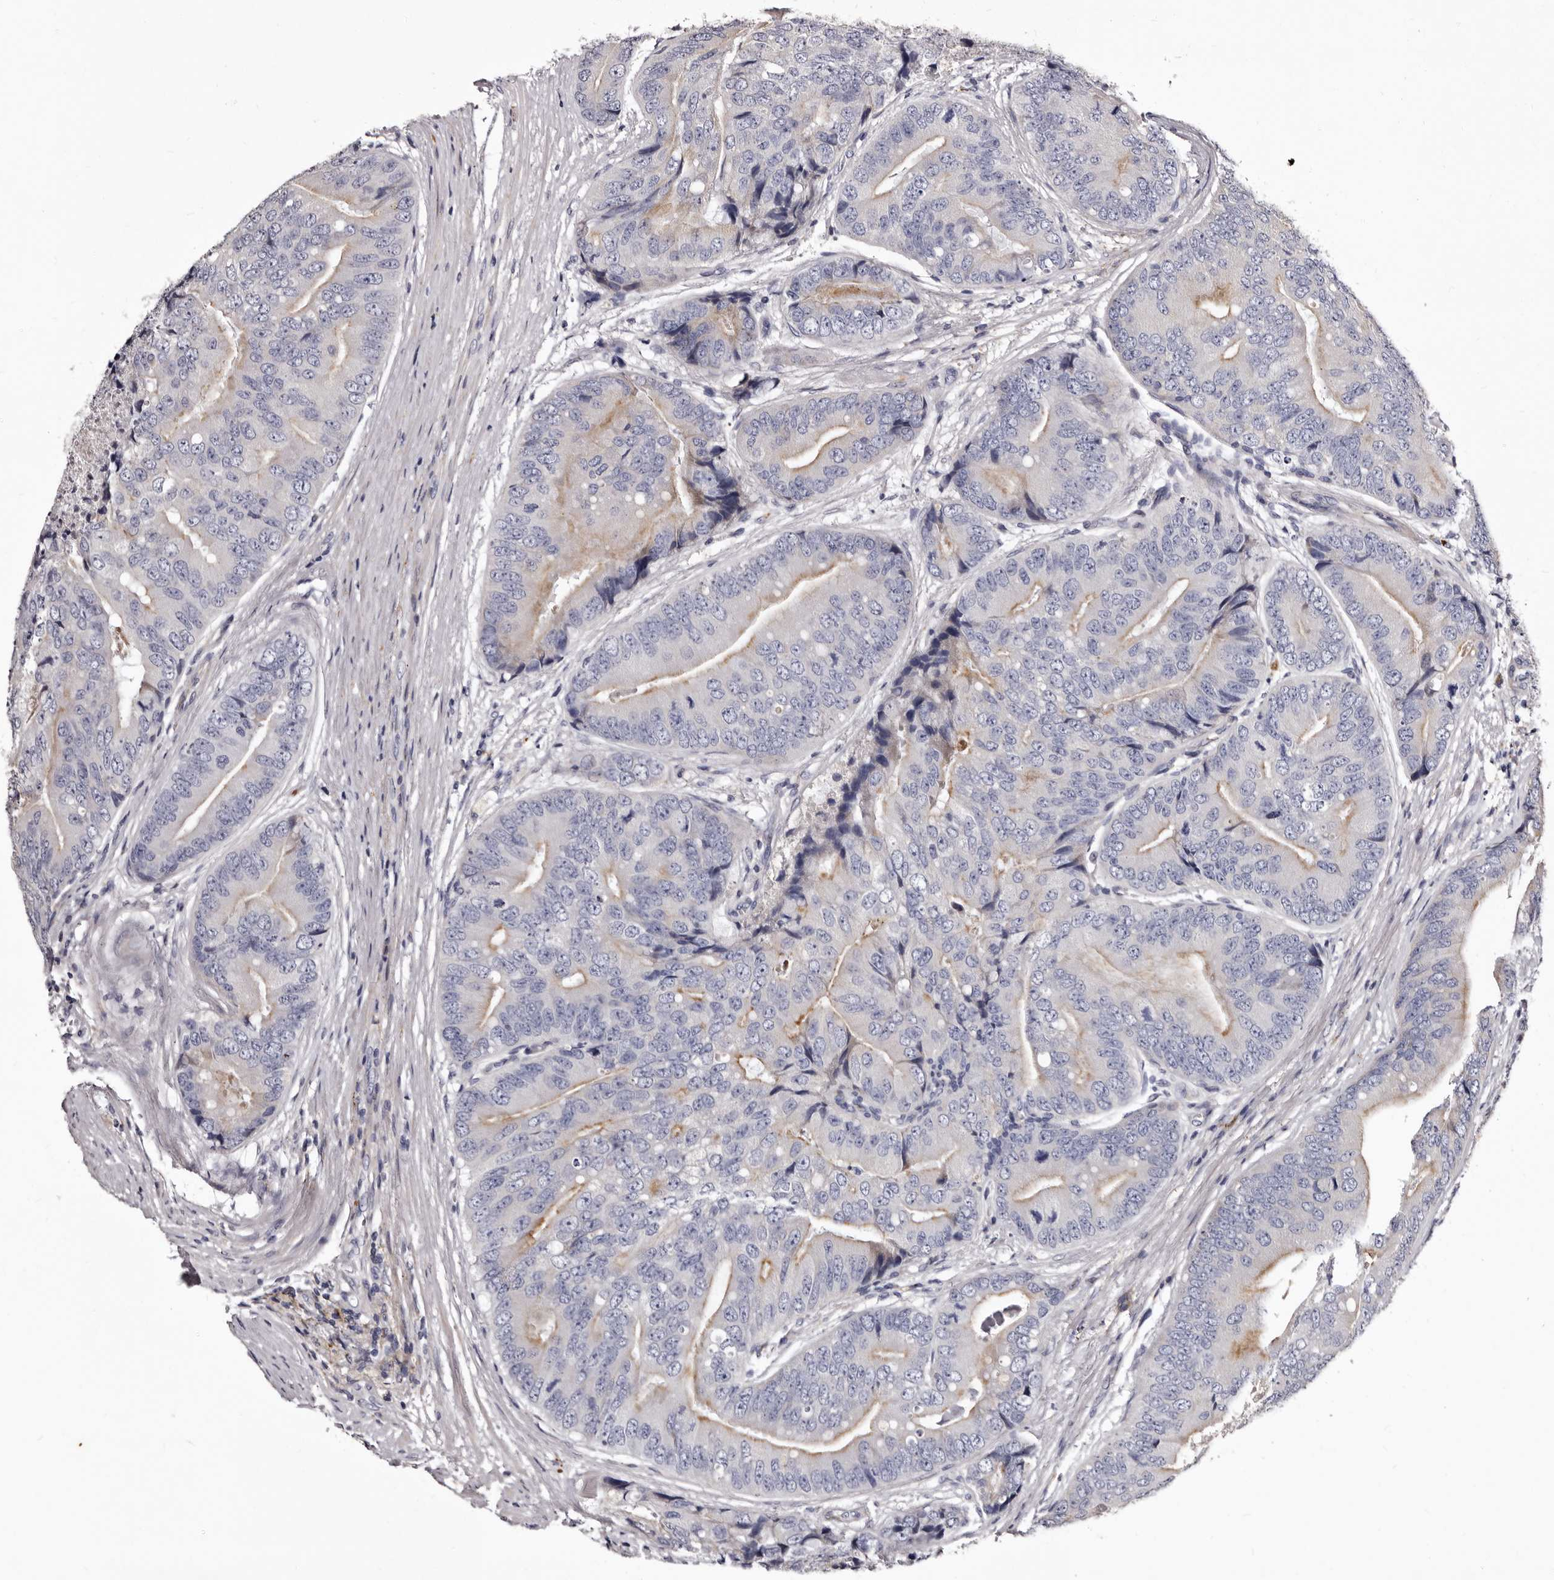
{"staining": {"intensity": "weak", "quantity": "25%-75%", "location": "cytoplasmic/membranous"}, "tissue": "prostate cancer", "cell_type": "Tumor cells", "image_type": "cancer", "snomed": [{"axis": "morphology", "description": "Adenocarcinoma, High grade"}, {"axis": "topography", "description": "Prostate"}], "caption": "Immunohistochemistry image of prostate high-grade adenocarcinoma stained for a protein (brown), which demonstrates low levels of weak cytoplasmic/membranous positivity in approximately 25%-75% of tumor cells.", "gene": "AUNIP", "patient": {"sex": "male", "age": 70}}